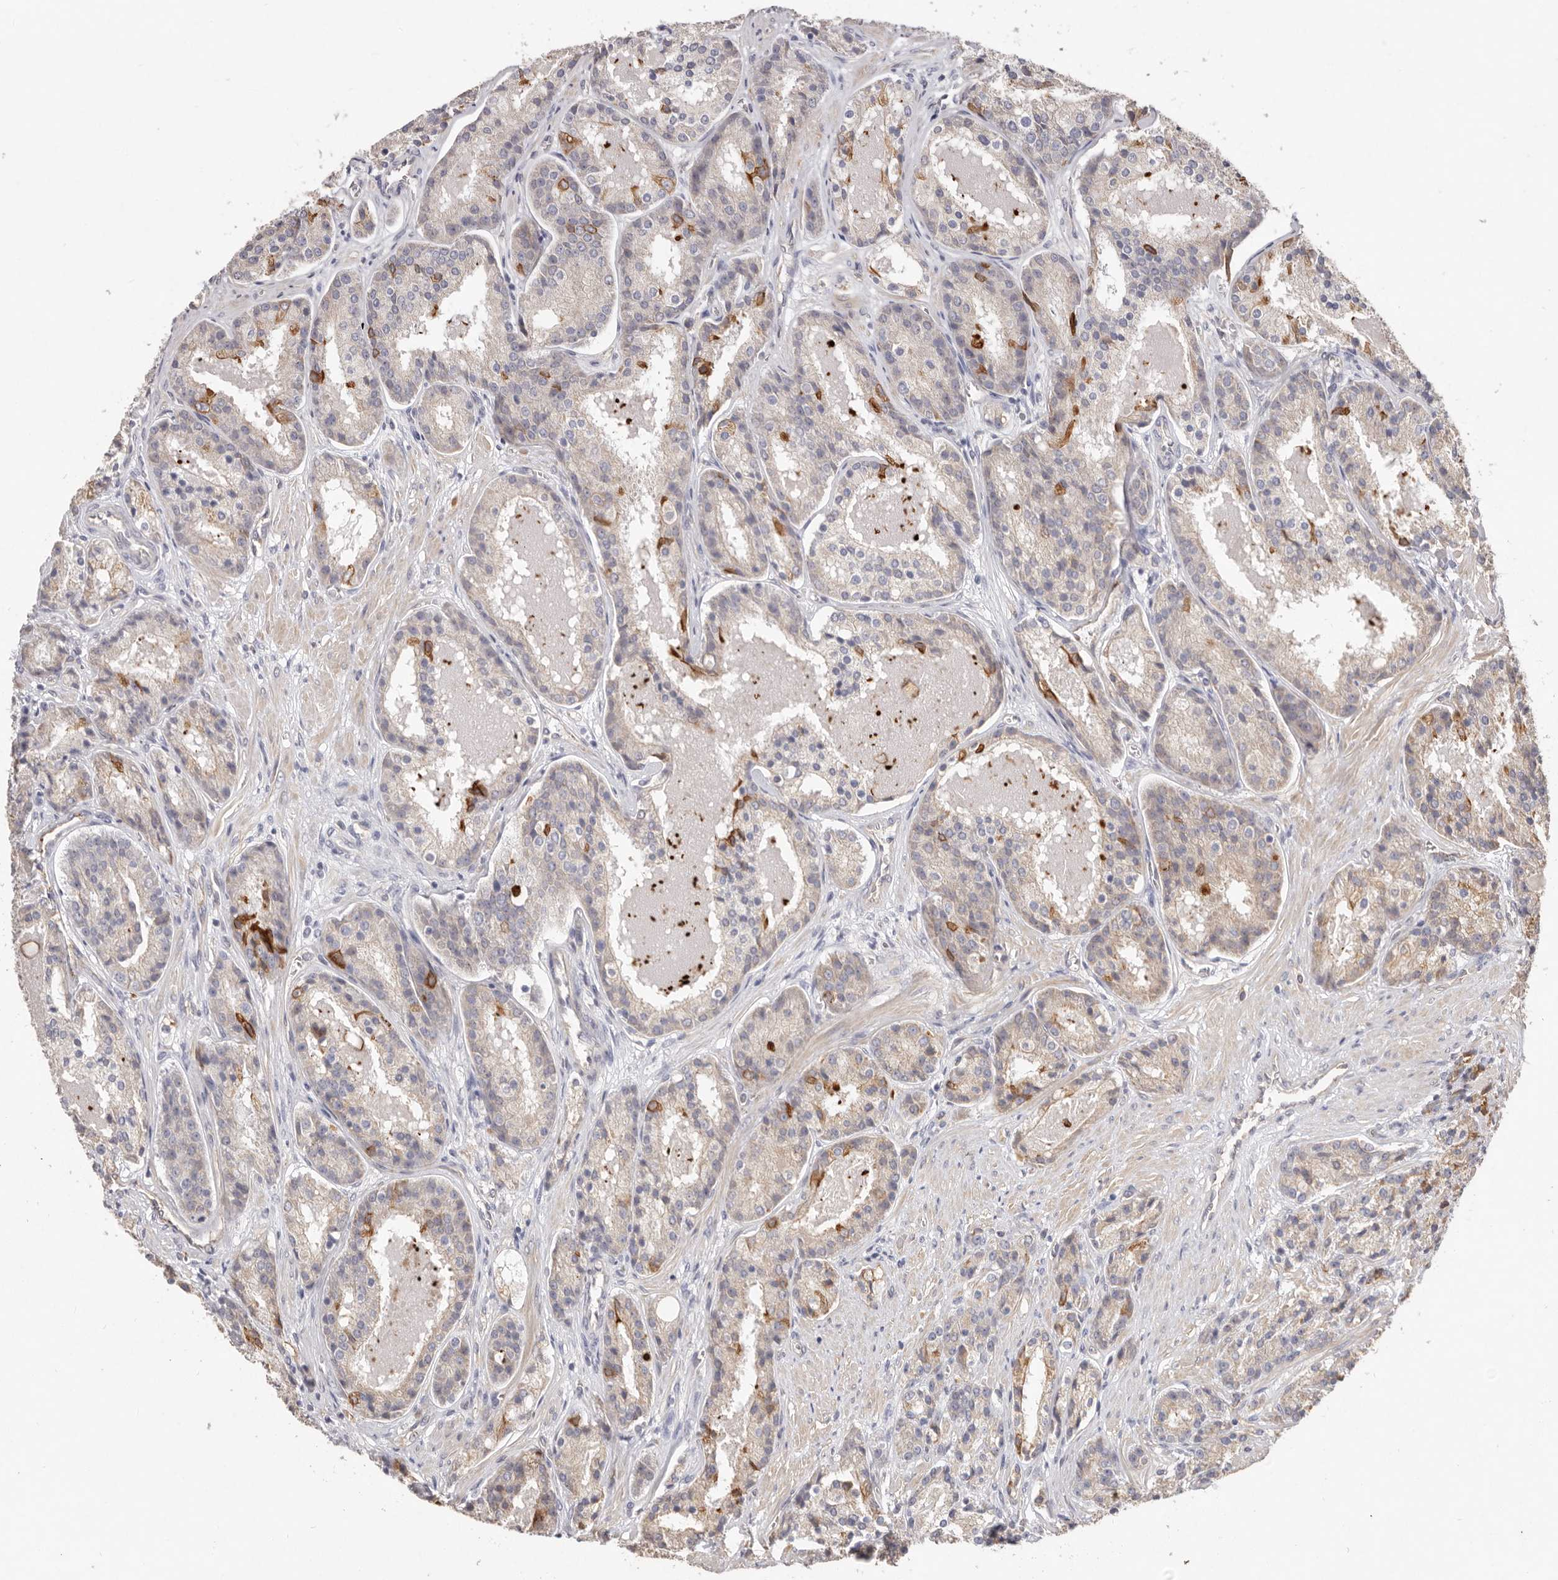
{"staining": {"intensity": "weak", "quantity": "25%-75%", "location": "cytoplasmic/membranous"}, "tissue": "prostate cancer", "cell_type": "Tumor cells", "image_type": "cancer", "snomed": [{"axis": "morphology", "description": "Adenocarcinoma, High grade"}, {"axis": "topography", "description": "Prostate"}], "caption": "Tumor cells demonstrate weak cytoplasmic/membranous expression in about 25%-75% of cells in prostate cancer (adenocarcinoma (high-grade)).", "gene": "ZYG11B", "patient": {"sex": "male", "age": 60}}